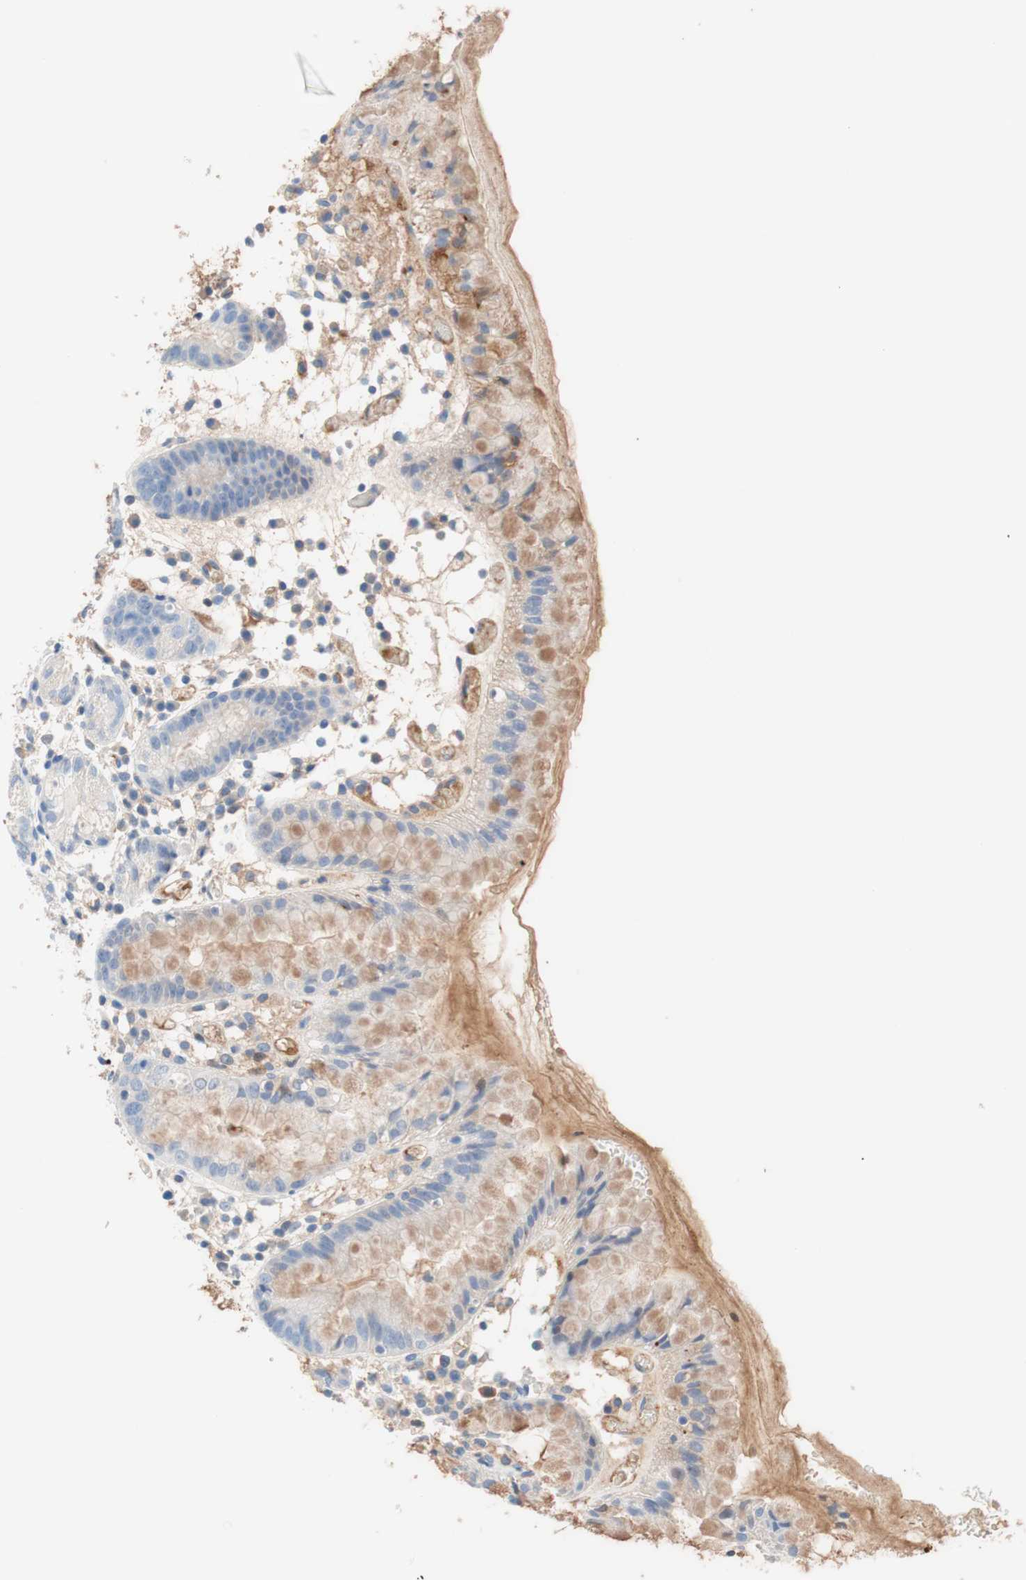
{"staining": {"intensity": "weak", "quantity": "<25%", "location": "cytoplasmic/membranous"}, "tissue": "stomach", "cell_type": "Glandular cells", "image_type": "normal", "snomed": [{"axis": "morphology", "description": "Normal tissue, NOS"}, {"axis": "topography", "description": "Stomach"}, {"axis": "topography", "description": "Stomach, lower"}], "caption": "Protein analysis of normal stomach exhibits no significant expression in glandular cells.", "gene": "RBP4", "patient": {"sex": "female", "age": 75}}